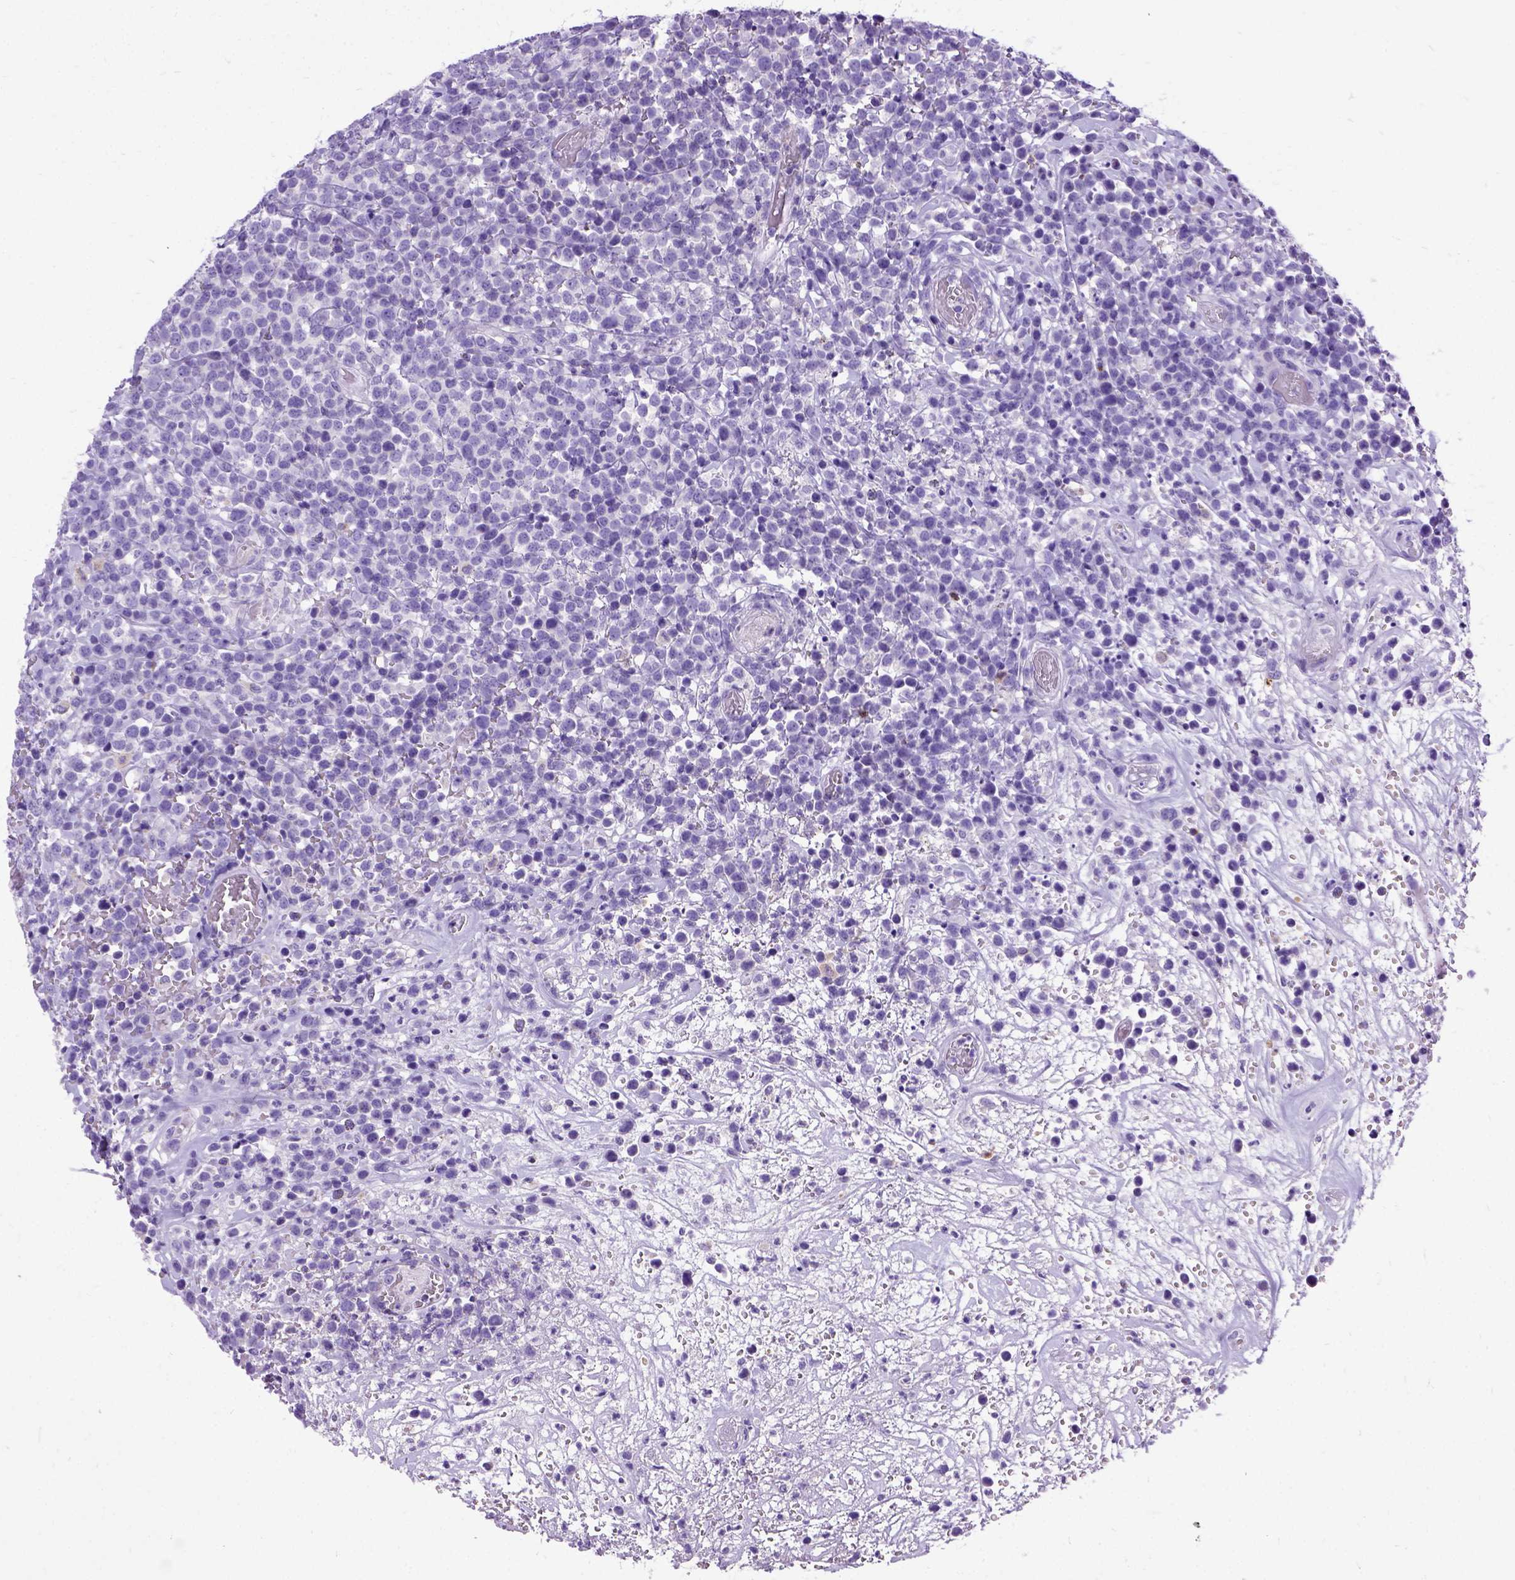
{"staining": {"intensity": "negative", "quantity": "none", "location": "none"}, "tissue": "lymphoma", "cell_type": "Tumor cells", "image_type": "cancer", "snomed": [{"axis": "morphology", "description": "Malignant lymphoma, non-Hodgkin's type, High grade"}, {"axis": "topography", "description": "Soft tissue"}], "caption": "Tumor cells are negative for protein expression in human lymphoma.", "gene": "PRG2", "patient": {"sex": "female", "age": 56}}